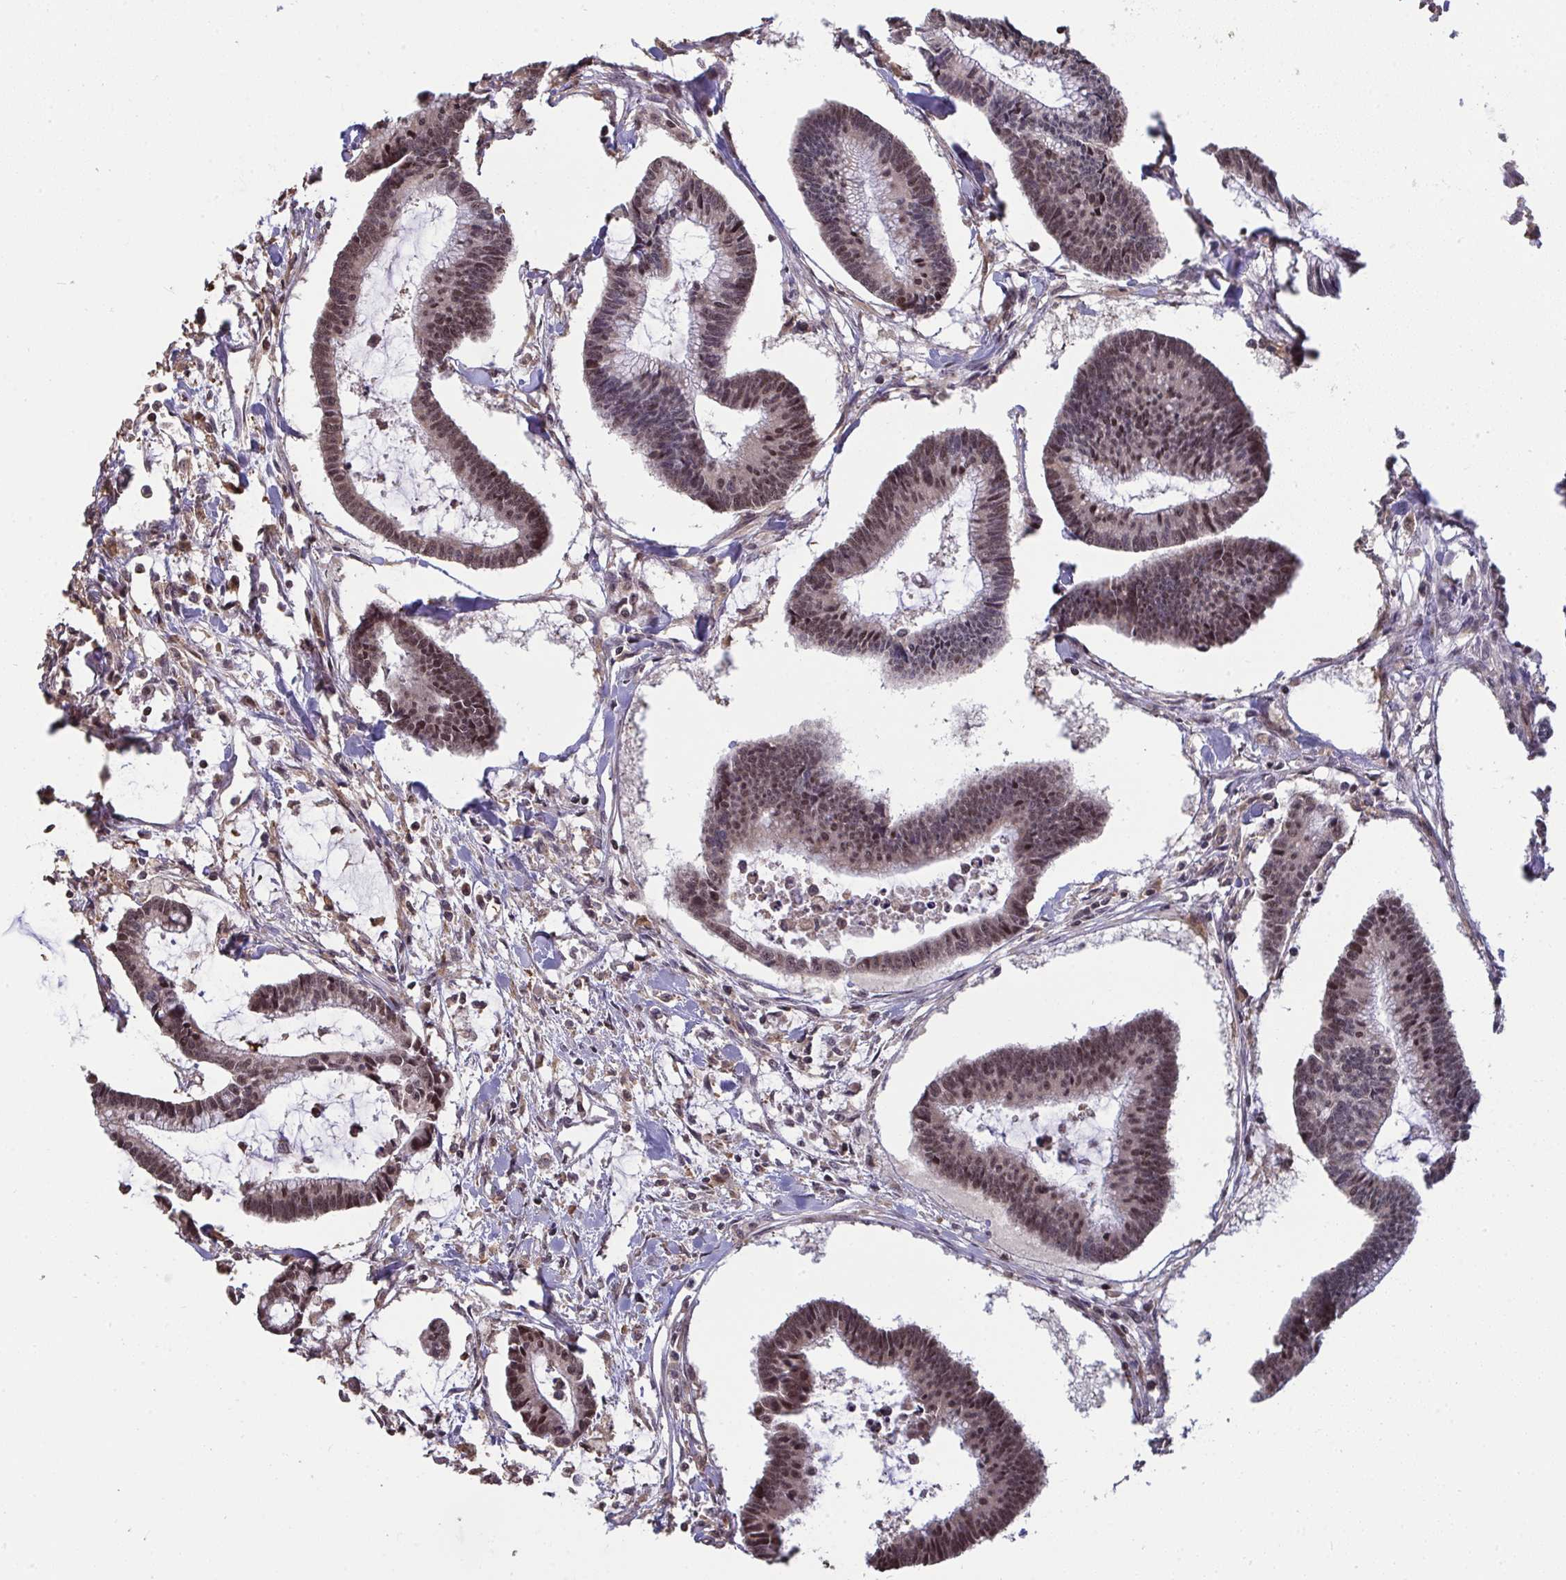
{"staining": {"intensity": "moderate", "quantity": ">75%", "location": "nuclear"}, "tissue": "colorectal cancer", "cell_type": "Tumor cells", "image_type": "cancer", "snomed": [{"axis": "morphology", "description": "Adenocarcinoma, NOS"}, {"axis": "topography", "description": "Colon"}], "caption": "Immunohistochemical staining of colorectal adenocarcinoma shows medium levels of moderate nuclear protein positivity in about >75% of tumor cells.", "gene": "SAP30", "patient": {"sex": "female", "age": 78}}